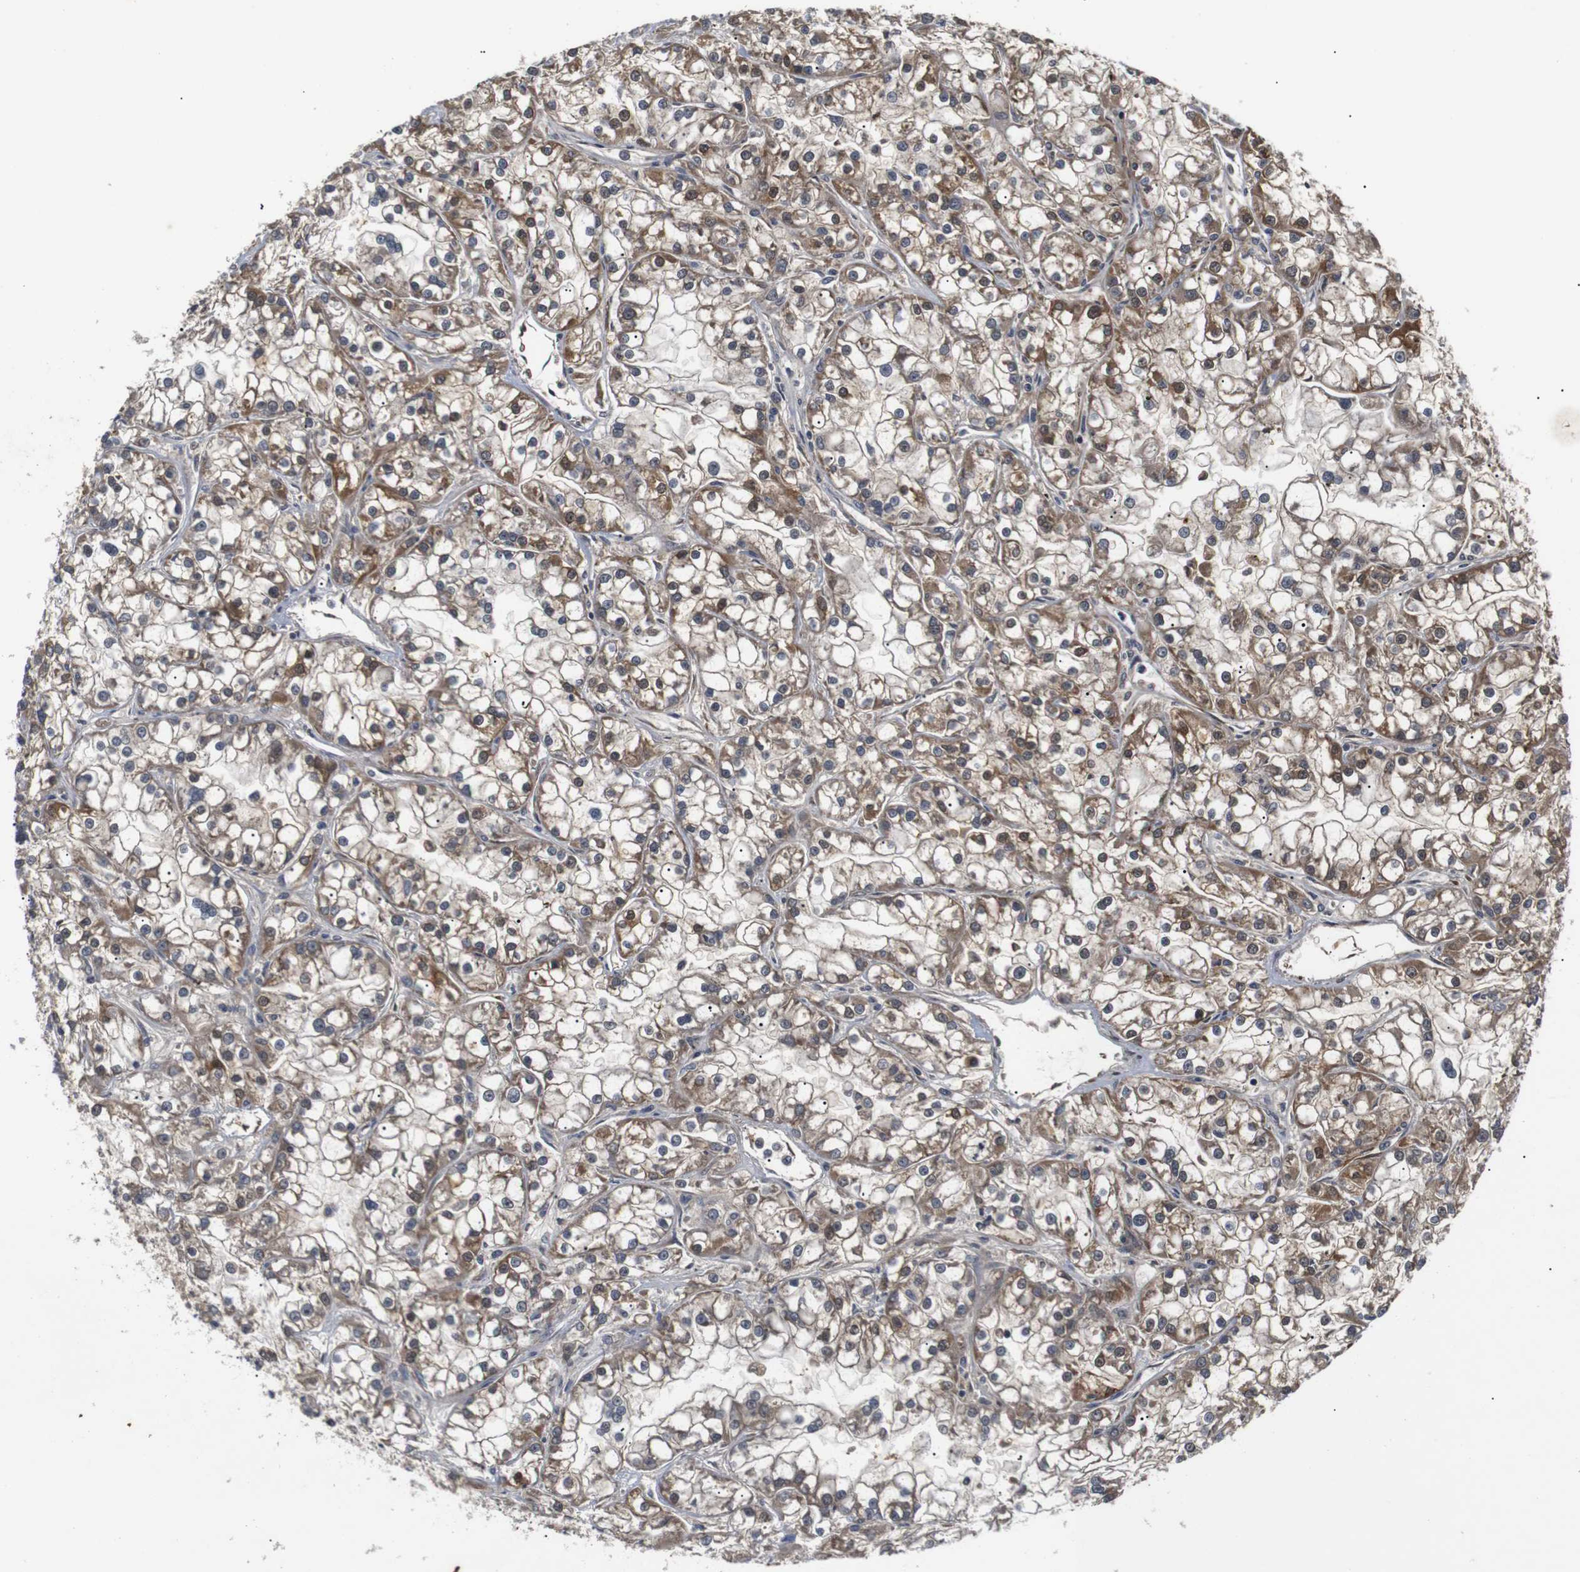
{"staining": {"intensity": "moderate", "quantity": ">75%", "location": "cytoplasmic/membranous"}, "tissue": "renal cancer", "cell_type": "Tumor cells", "image_type": "cancer", "snomed": [{"axis": "morphology", "description": "Adenocarcinoma, NOS"}, {"axis": "topography", "description": "Kidney"}], "caption": "High-power microscopy captured an IHC histopathology image of renal adenocarcinoma, revealing moderate cytoplasmic/membranous staining in approximately >75% of tumor cells. The protein of interest is shown in brown color, while the nuclei are stained blue.", "gene": "RIPK1", "patient": {"sex": "female", "age": 52}}